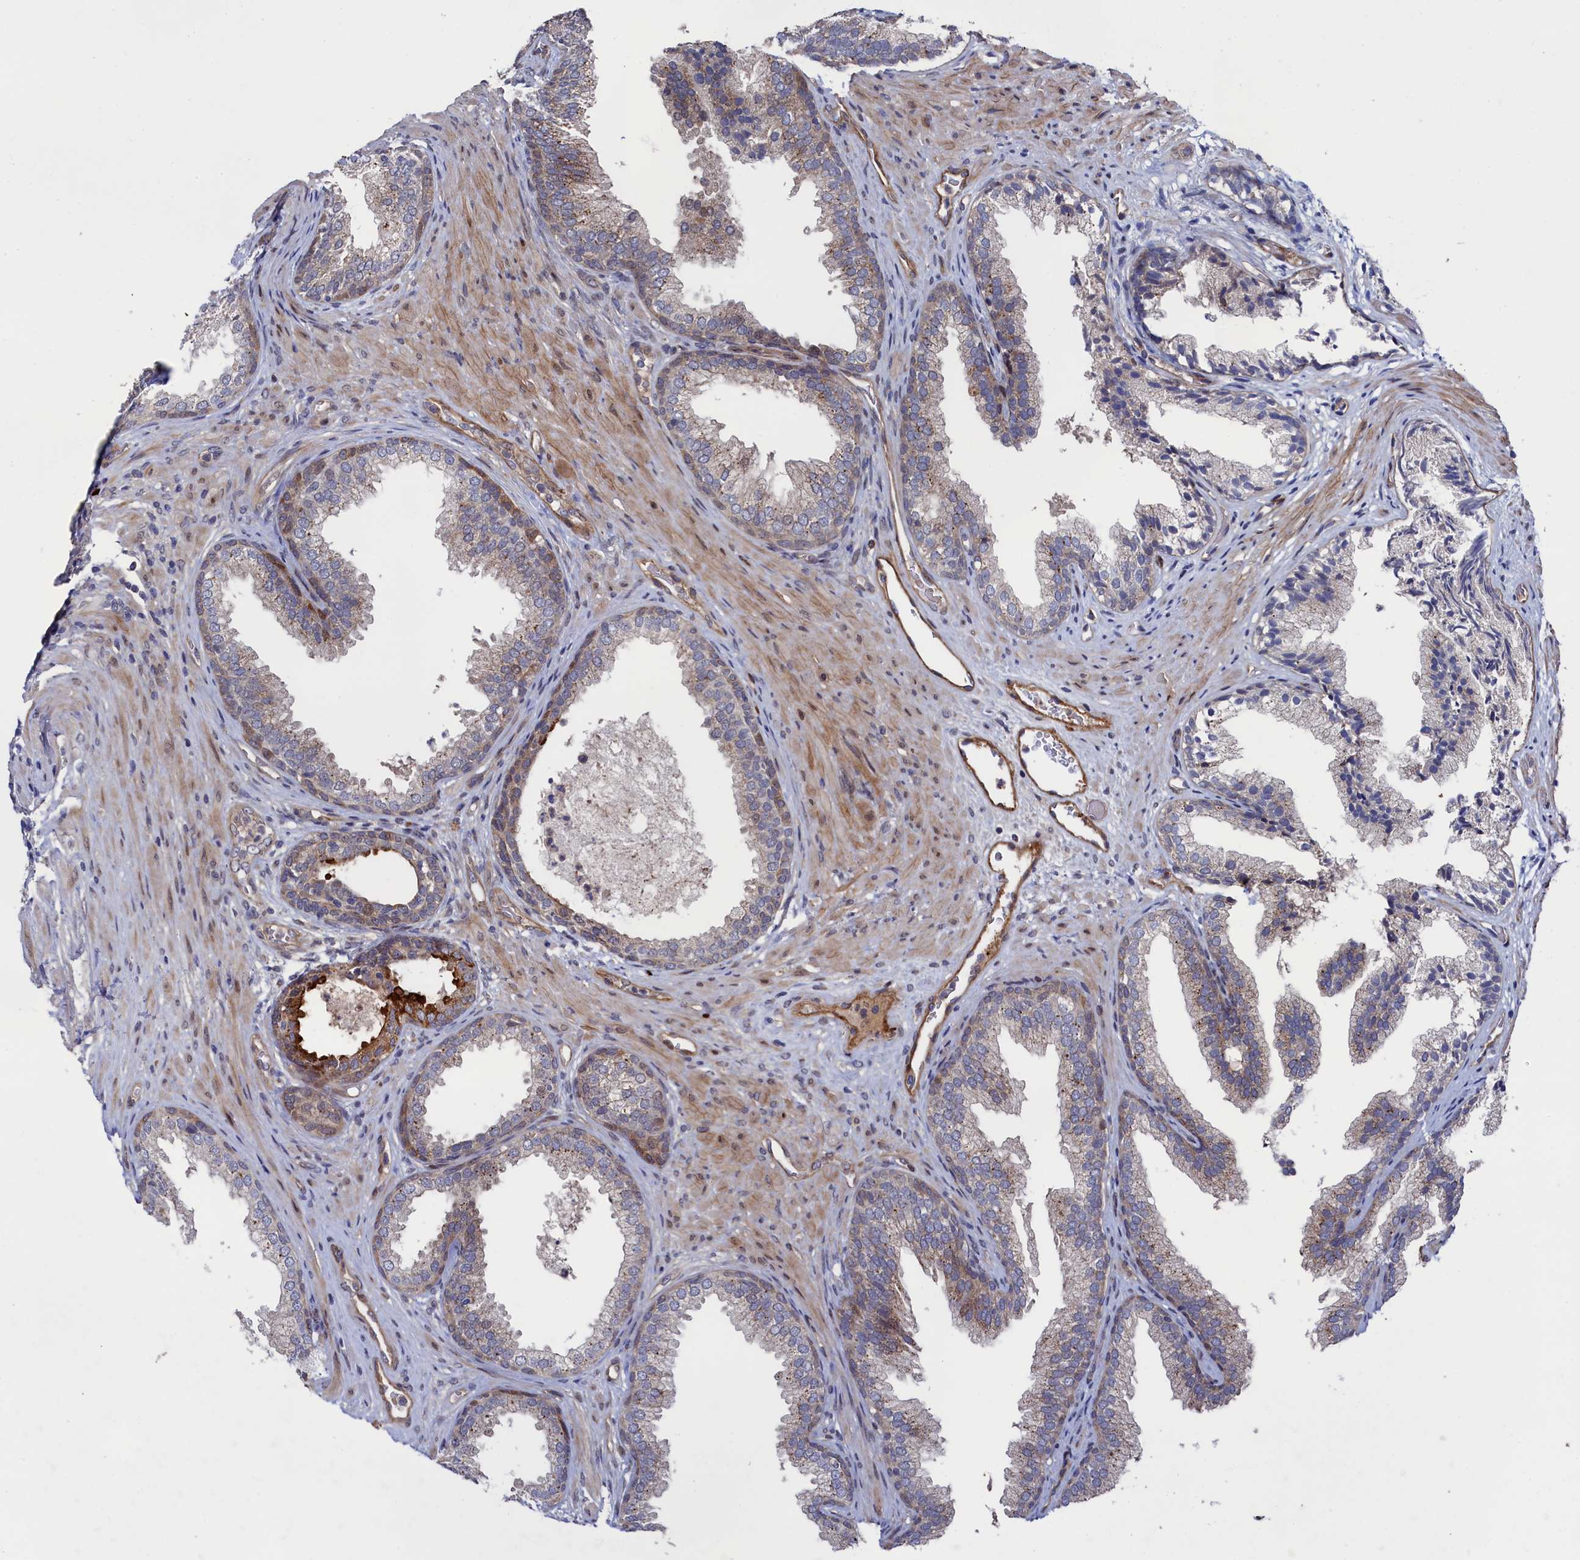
{"staining": {"intensity": "strong", "quantity": "25%-75%", "location": "cytoplasmic/membranous"}, "tissue": "prostate", "cell_type": "Glandular cells", "image_type": "normal", "snomed": [{"axis": "morphology", "description": "Normal tissue, NOS"}, {"axis": "topography", "description": "Prostate"}], "caption": "Prostate stained for a protein displays strong cytoplasmic/membranous positivity in glandular cells. The staining was performed using DAB, with brown indicating positive protein expression. Nuclei are stained blue with hematoxylin.", "gene": "ZNF891", "patient": {"sex": "male", "age": 76}}